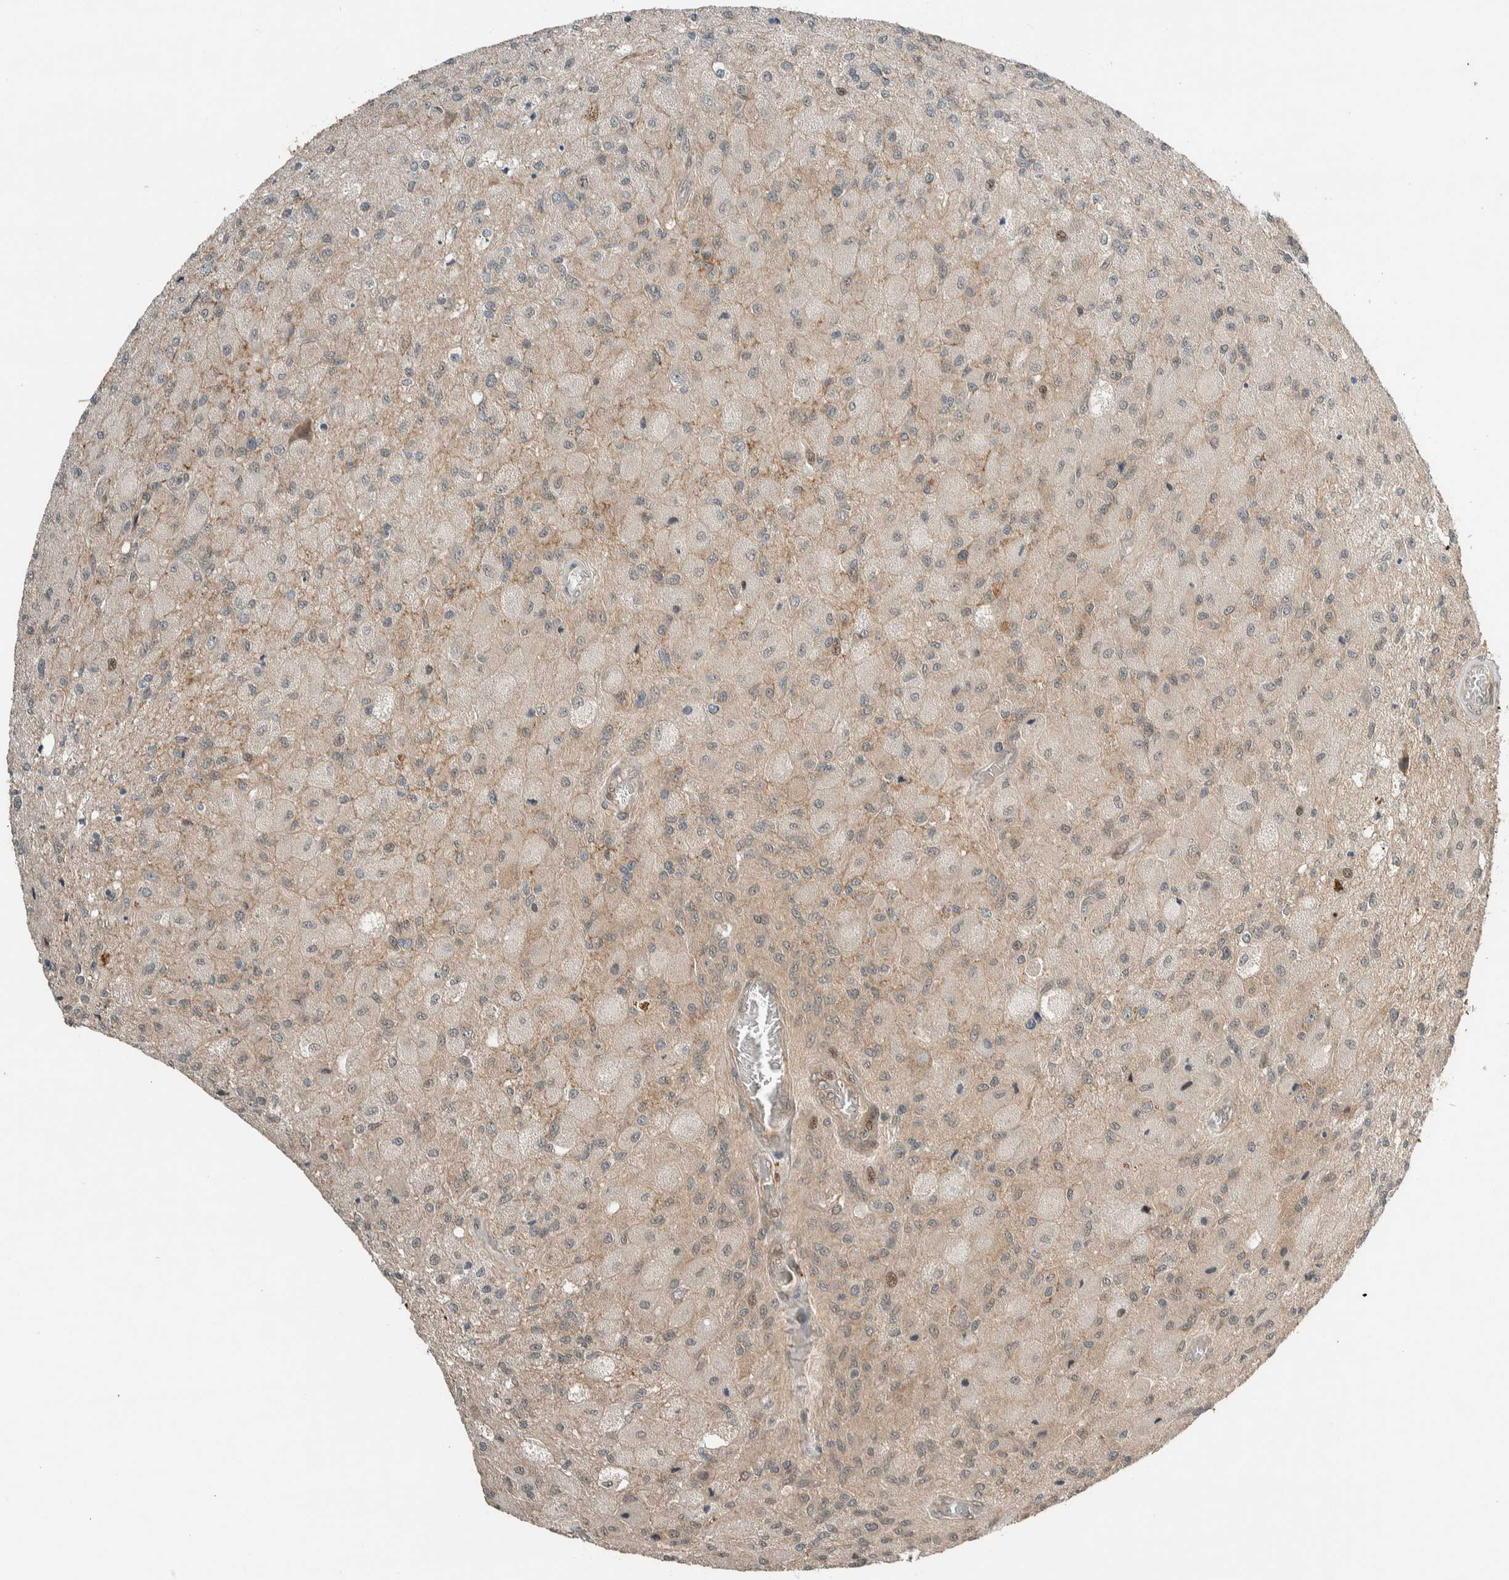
{"staining": {"intensity": "negative", "quantity": "none", "location": "none"}, "tissue": "glioma", "cell_type": "Tumor cells", "image_type": "cancer", "snomed": [{"axis": "morphology", "description": "Normal tissue, NOS"}, {"axis": "morphology", "description": "Glioma, malignant, High grade"}, {"axis": "topography", "description": "Cerebral cortex"}], "caption": "A high-resolution histopathology image shows immunohistochemistry staining of malignant high-grade glioma, which shows no significant staining in tumor cells.", "gene": "STXBP4", "patient": {"sex": "male", "age": 77}}